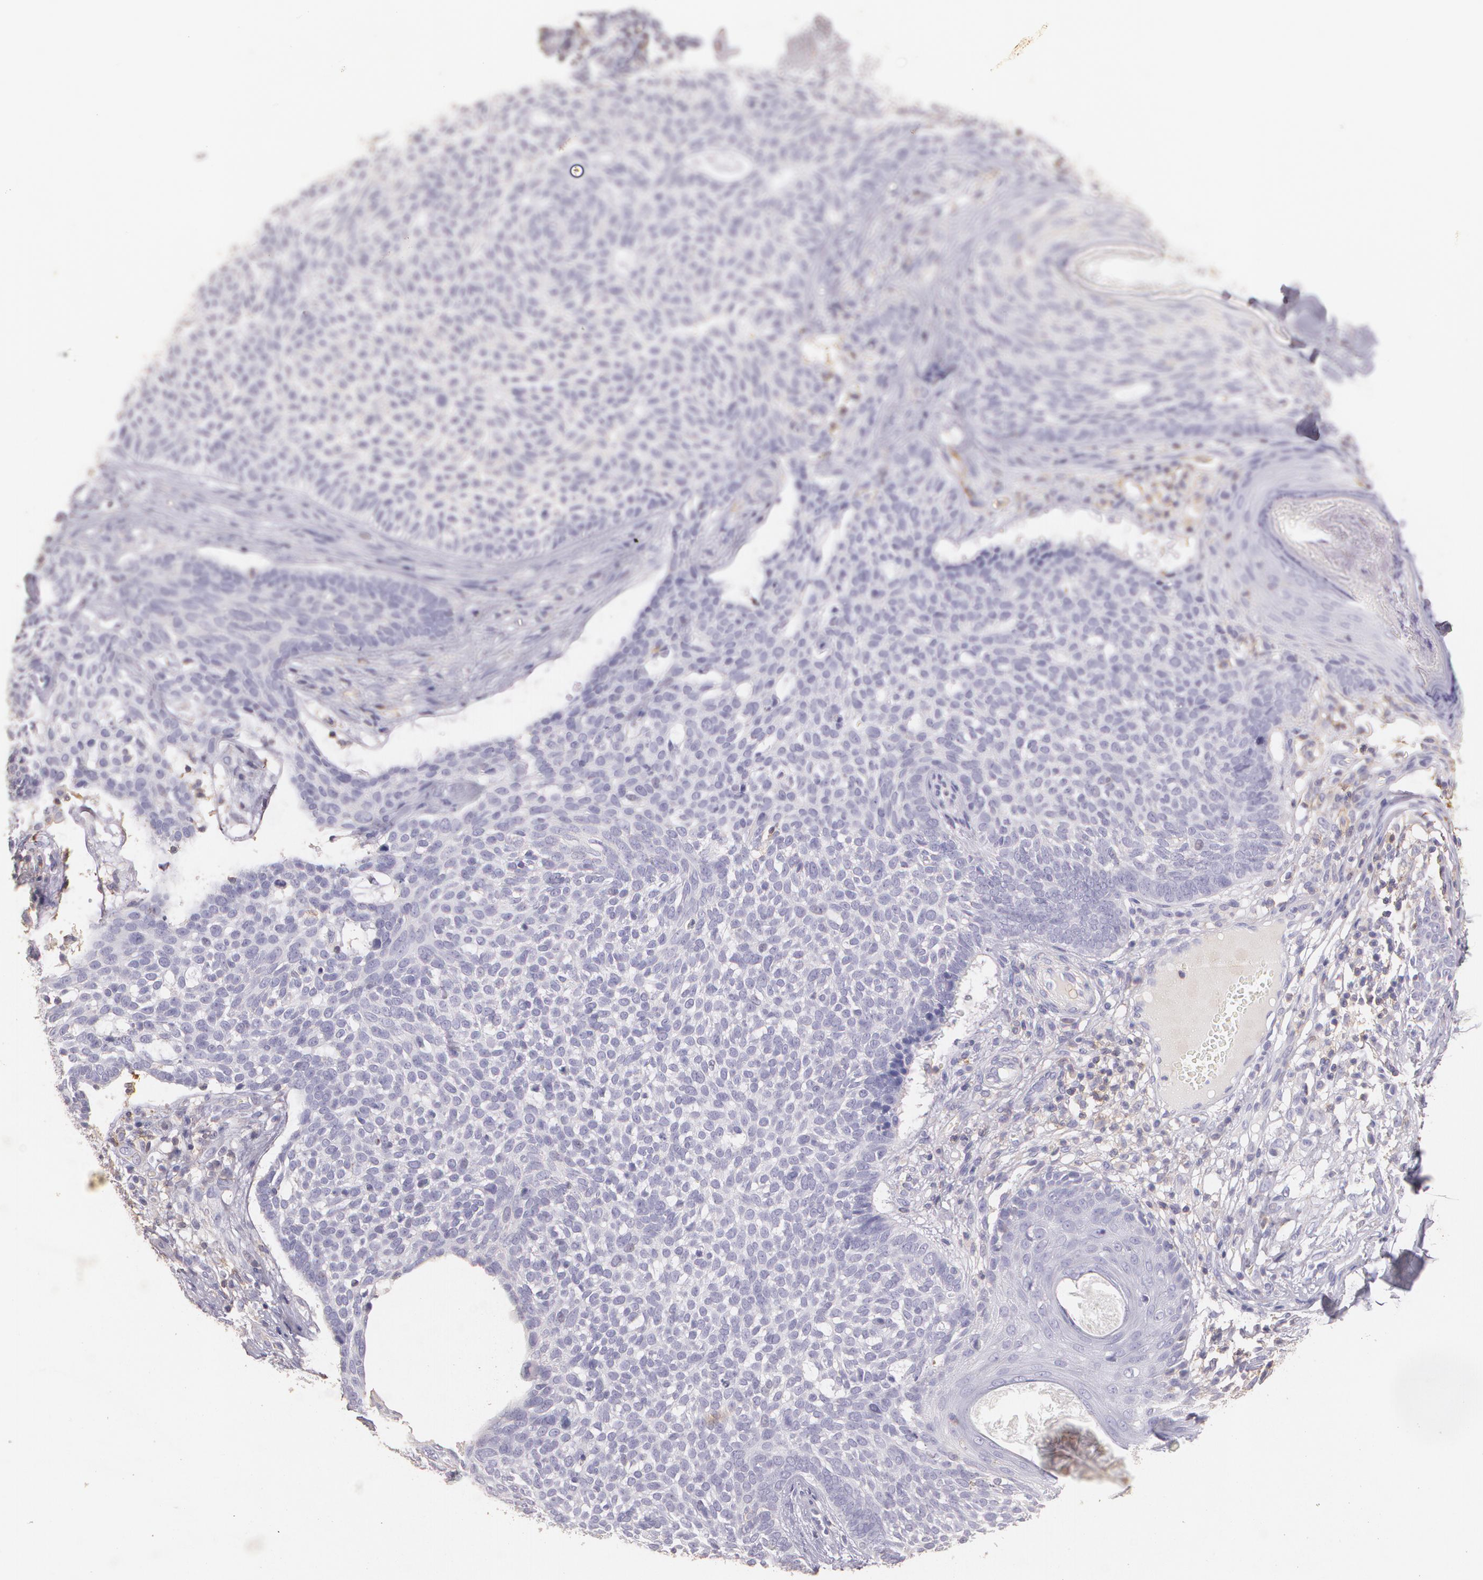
{"staining": {"intensity": "negative", "quantity": "none", "location": "none"}, "tissue": "skin cancer", "cell_type": "Tumor cells", "image_type": "cancer", "snomed": [{"axis": "morphology", "description": "Basal cell carcinoma"}, {"axis": "topography", "description": "Skin"}], "caption": "Immunohistochemistry micrograph of human skin basal cell carcinoma stained for a protein (brown), which displays no positivity in tumor cells. (Stains: DAB immunohistochemistry (IHC) with hematoxylin counter stain, Microscopy: brightfield microscopy at high magnification).", "gene": "TGFBR1", "patient": {"sex": "male", "age": 74}}